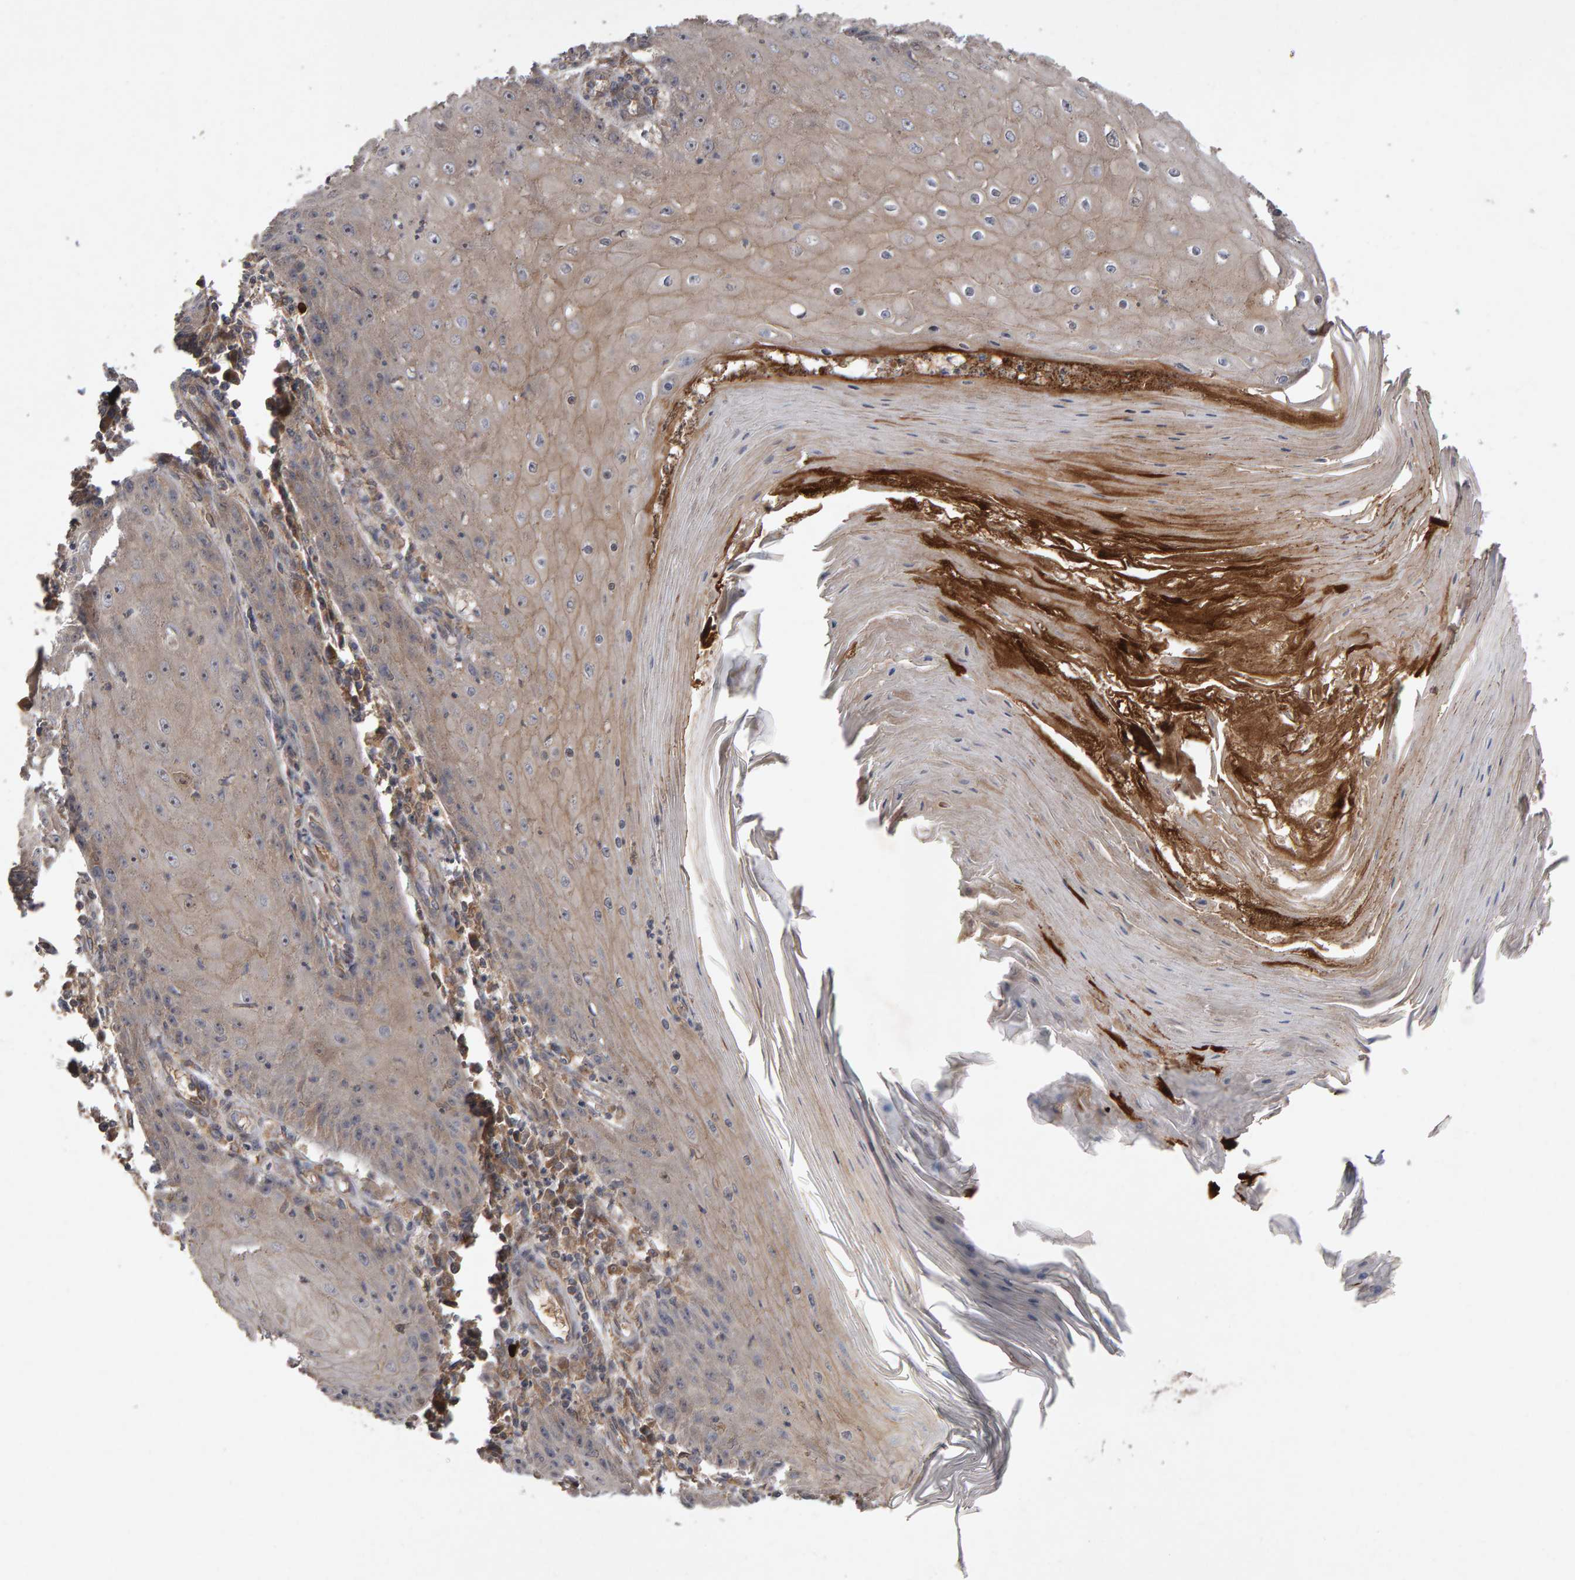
{"staining": {"intensity": "weak", "quantity": "<25%", "location": "cytoplasmic/membranous"}, "tissue": "skin cancer", "cell_type": "Tumor cells", "image_type": "cancer", "snomed": [{"axis": "morphology", "description": "Squamous cell carcinoma, NOS"}, {"axis": "topography", "description": "Skin"}], "caption": "The IHC histopathology image has no significant positivity in tumor cells of skin cancer (squamous cell carcinoma) tissue.", "gene": "PGS1", "patient": {"sex": "female", "age": 73}}